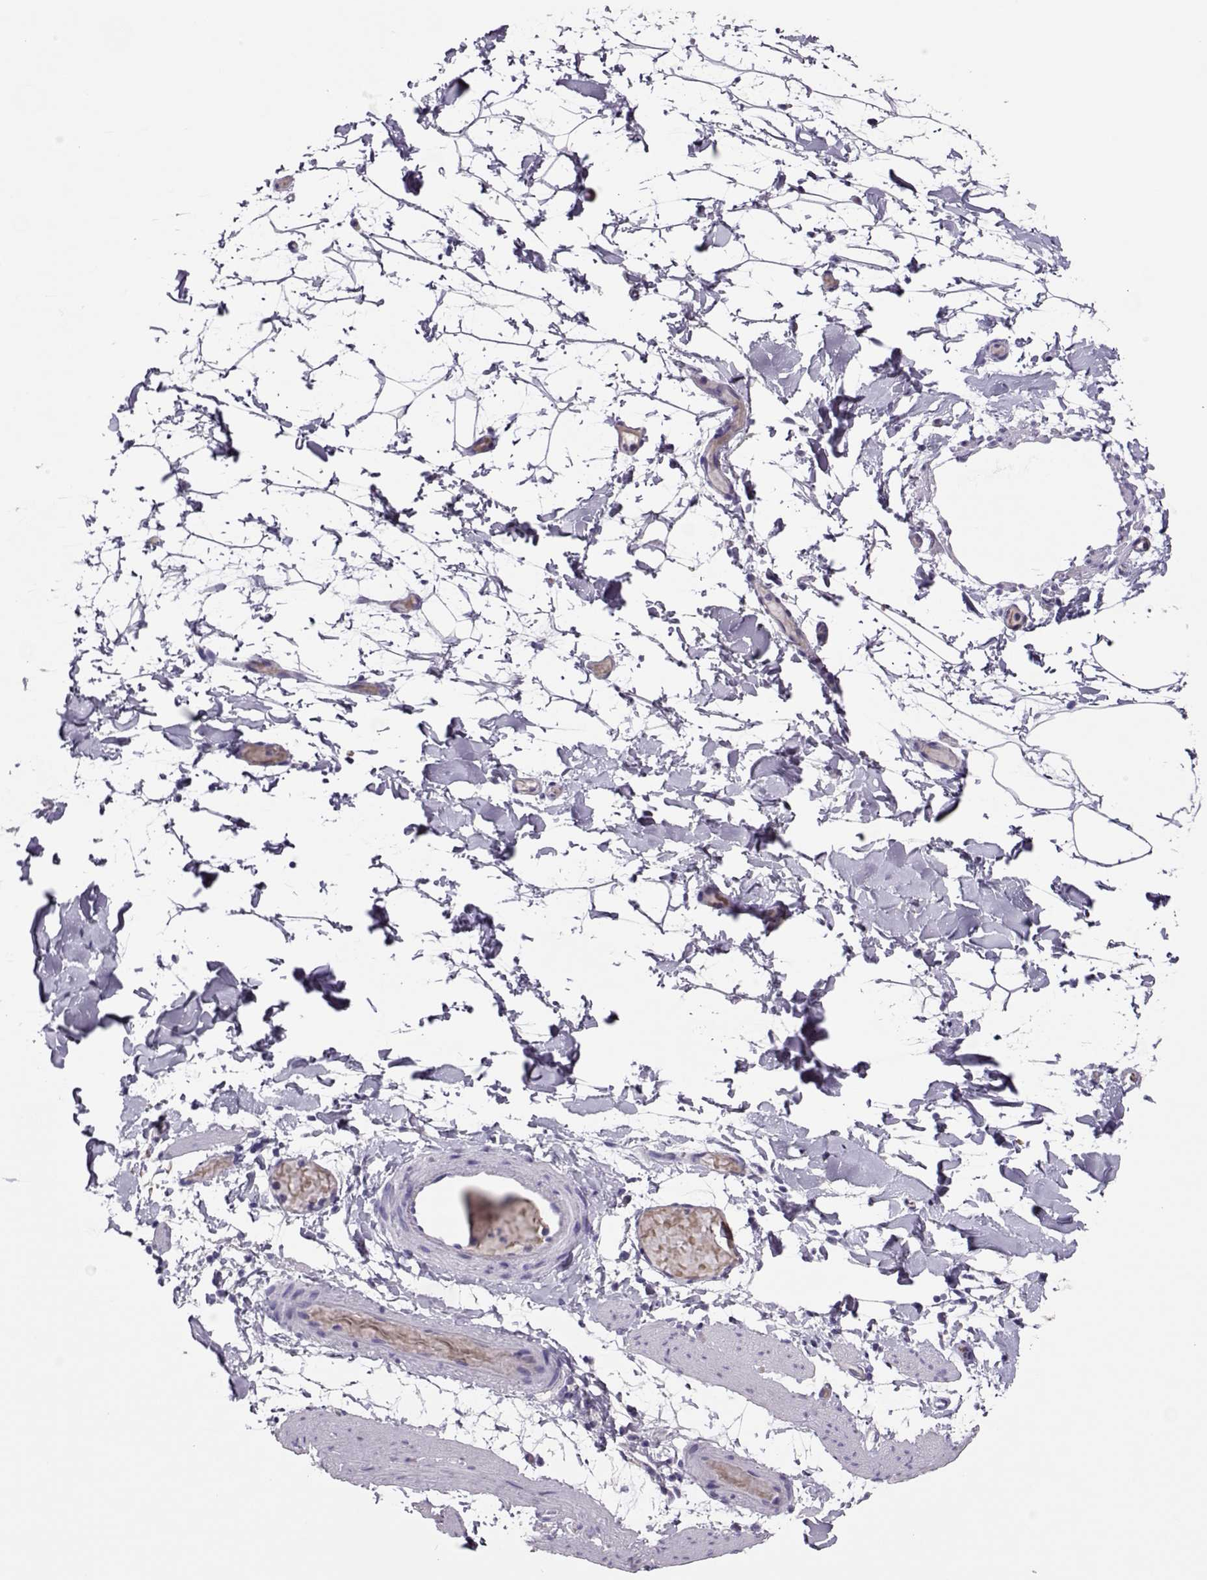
{"staining": {"intensity": "negative", "quantity": "none", "location": "none"}, "tissue": "adipose tissue", "cell_type": "Adipocytes", "image_type": "normal", "snomed": [{"axis": "morphology", "description": "Normal tissue, NOS"}, {"axis": "topography", "description": "Gallbladder"}, {"axis": "topography", "description": "Peripheral nerve tissue"}], "caption": "Immunohistochemistry (IHC) photomicrograph of benign human adipose tissue stained for a protein (brown), which exhibits no staining in adipocytes.", "gene": "LINGO1", "patient": {"sex": "female", "age": 45}}